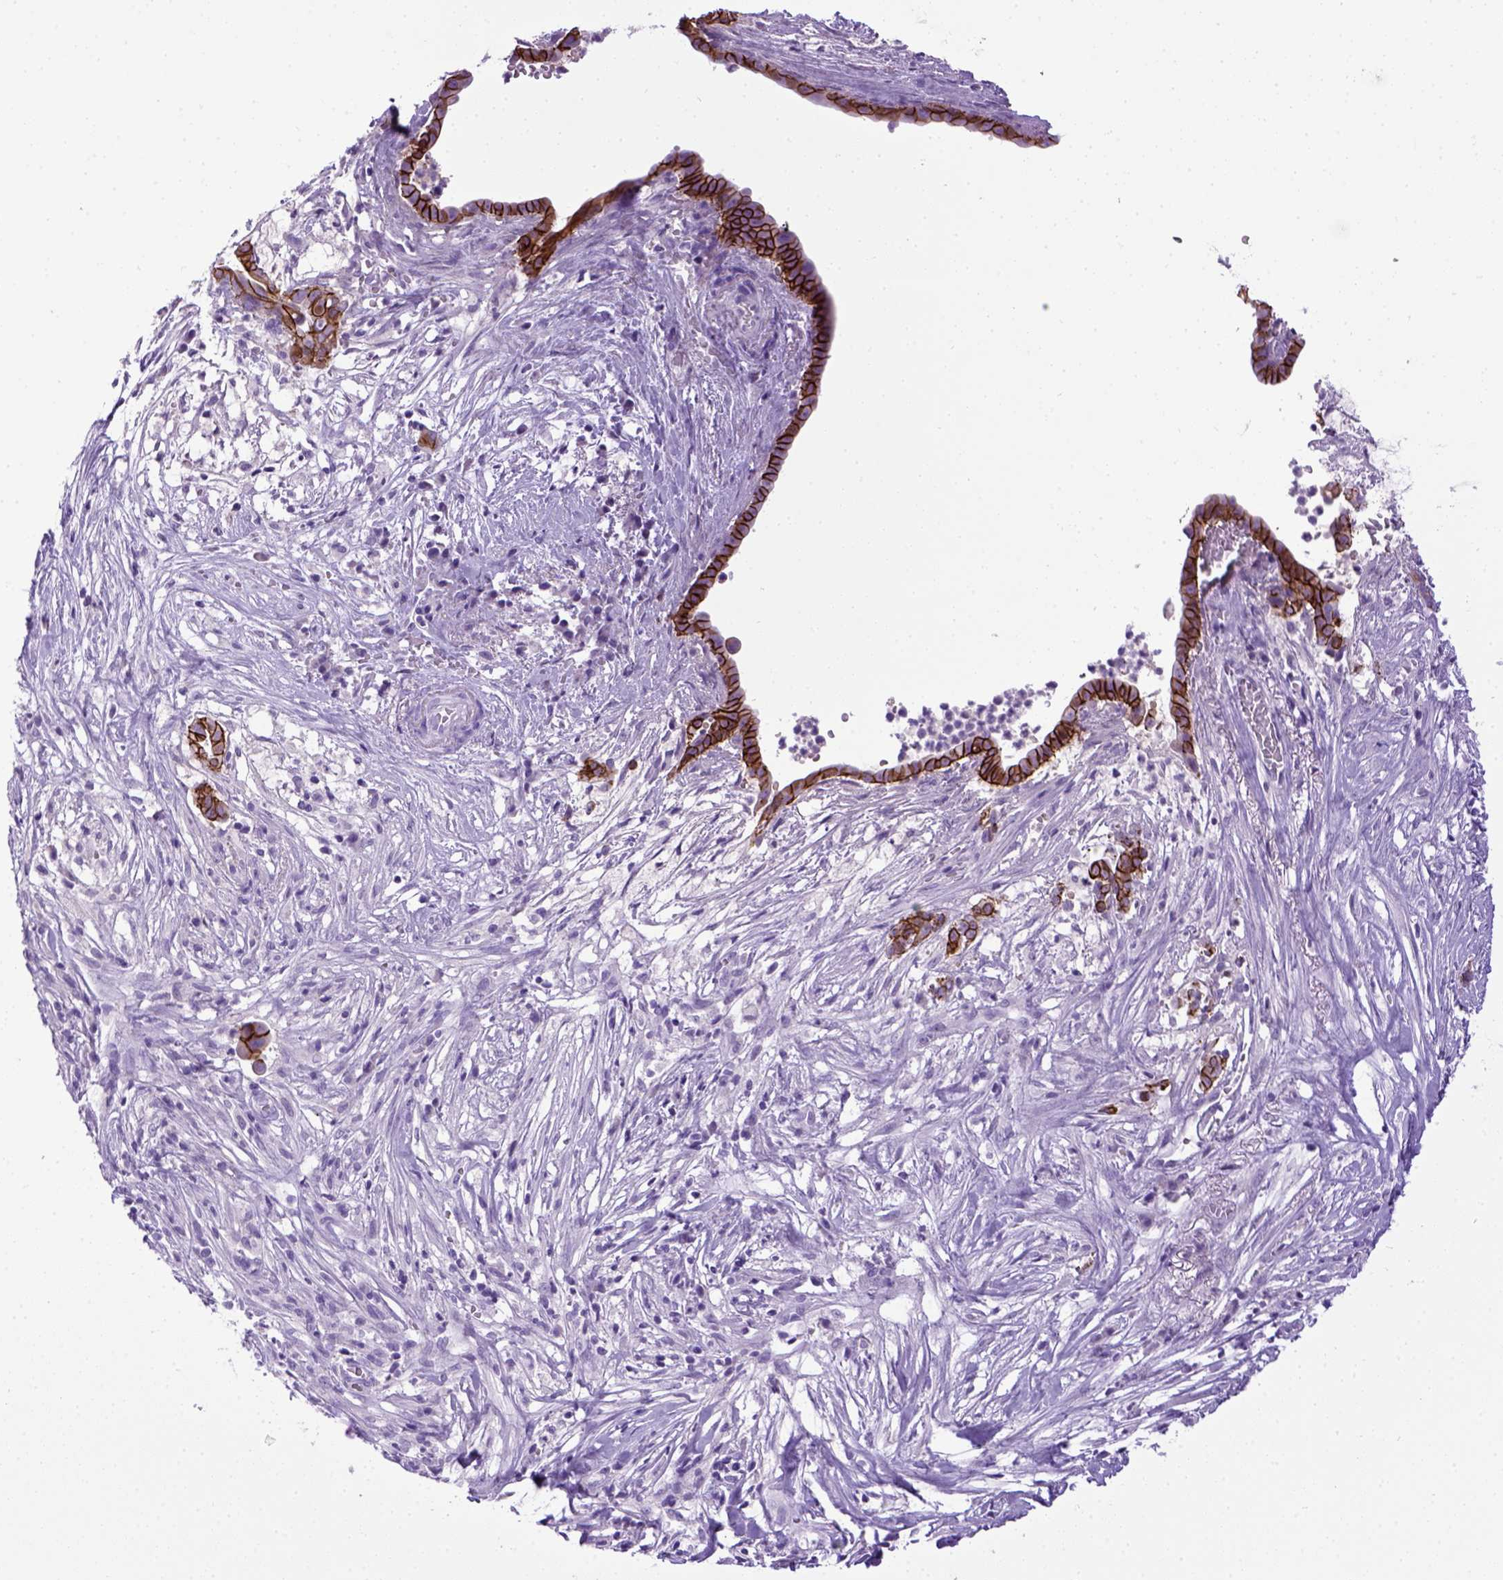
{"staining": {"intensity": "strong", "quantity": ">75%", "location": "cytoplasmic/membranous"}, "tissue": "pancreatic cancer", "cell_type": "Tumor cells", "image_type": "cancer", "snomed": [{"axis": "morphology", "description": "Adenocarcinoma, NOS"}, {"axis": "topography", "description": "Pancreas"}], "caption": "Pancreatic cancer stained with a brown dye demonstrates strong cytoplasmic/membranous positive staining in about >75% of tumor cells.", "gene": "CDH1", "patient": {"sex": "male", "age": 61}}